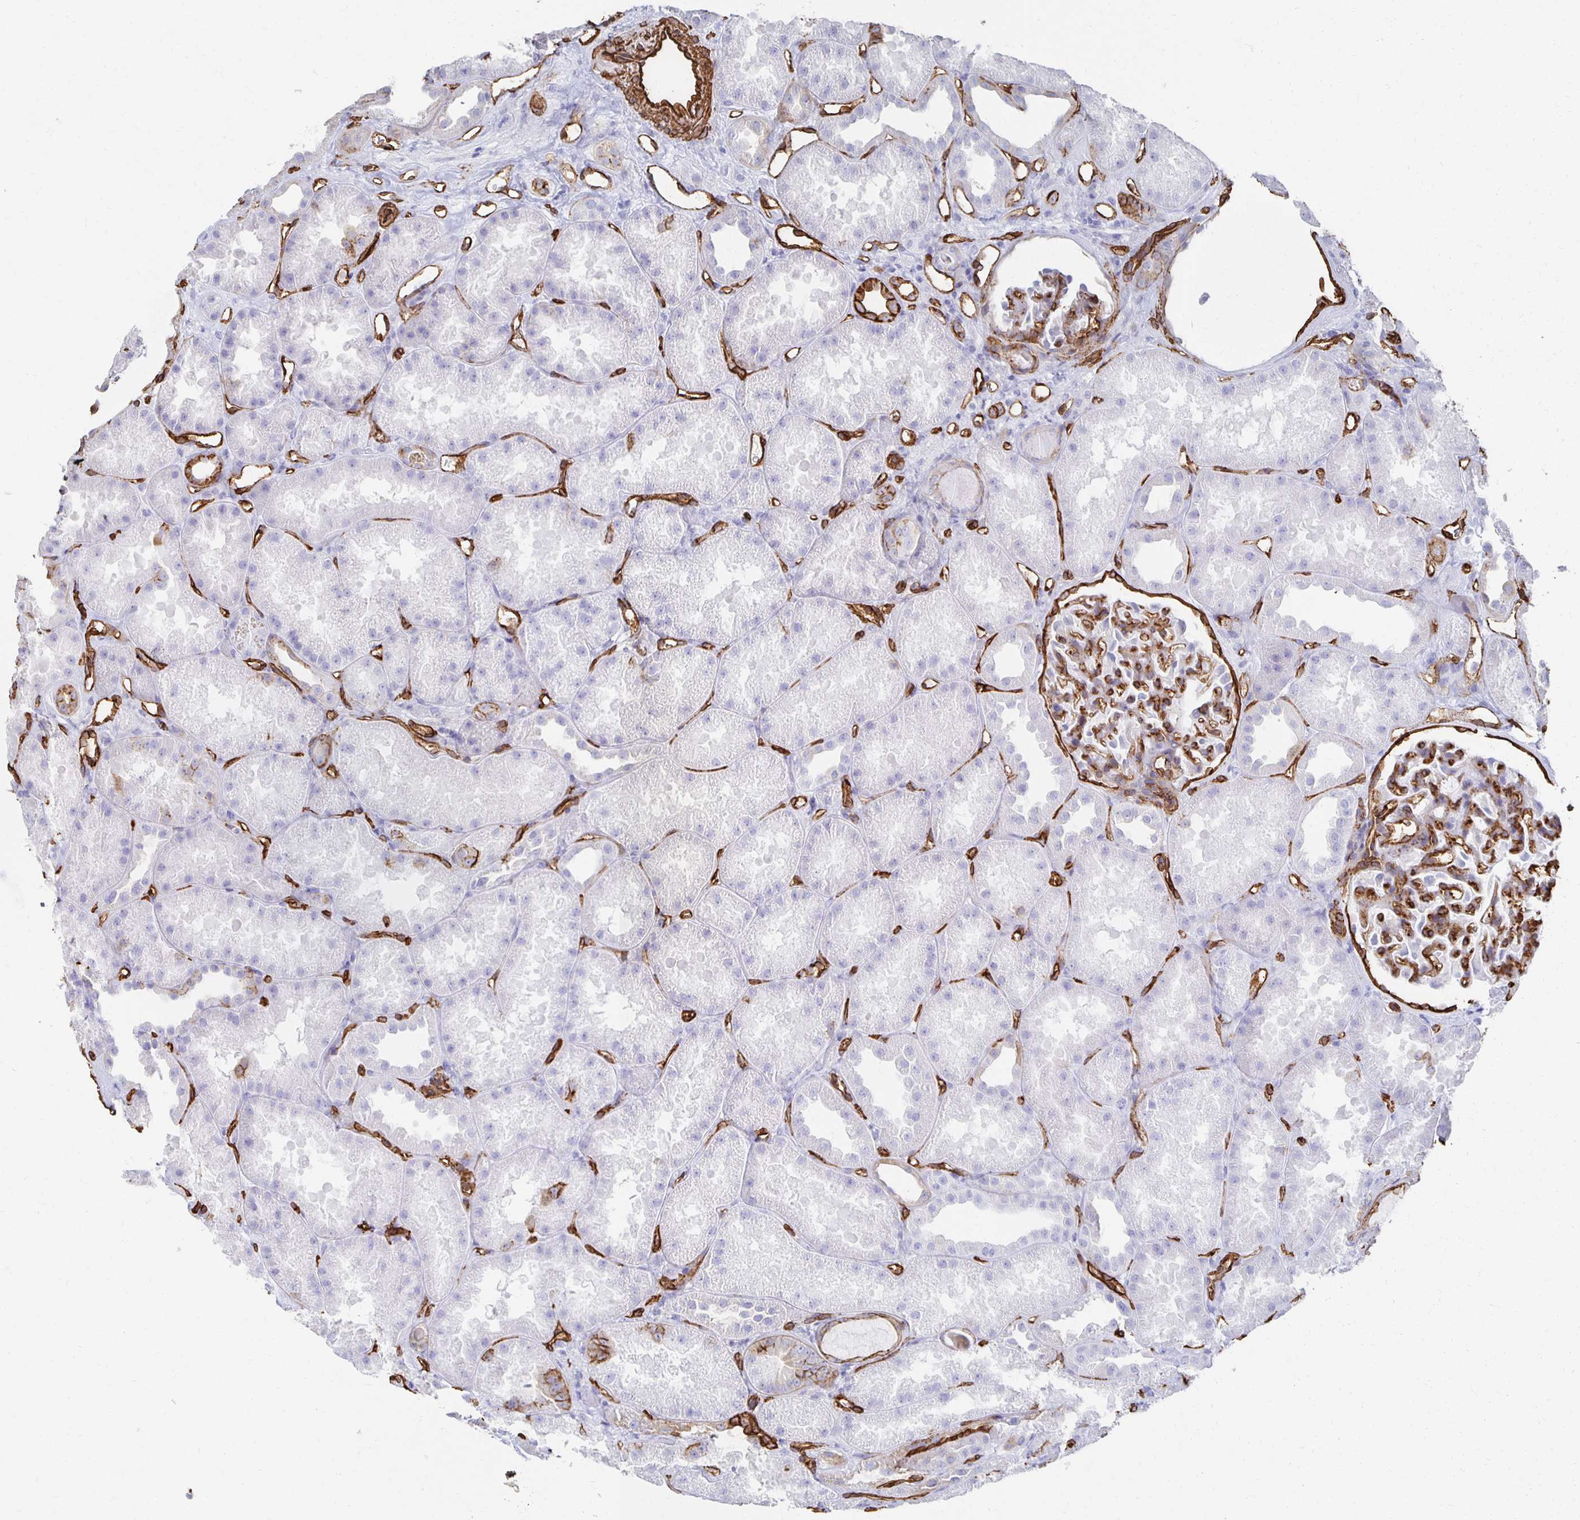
{"staining": {"intensity": "strong", "quantity": "25%-75%", "location": "cytoplasmic/membranous"}, "tissue": "kidney", "cell_type": "Cells in glomeruli", "image_type": "normal", "snomed": [{"axis": "morphology", "description": "Normal tissue, NOS"}, {"axis": "topography", "description": "Kidney"}], "caption": "Human kidney stained for a protein (brown) shows strong cytoplasmic/membranous positive expression in about 25%-75% of cells in glomeruli.", "gene": "VIPR2", "patient": {"sex": "male", "age": 61}}